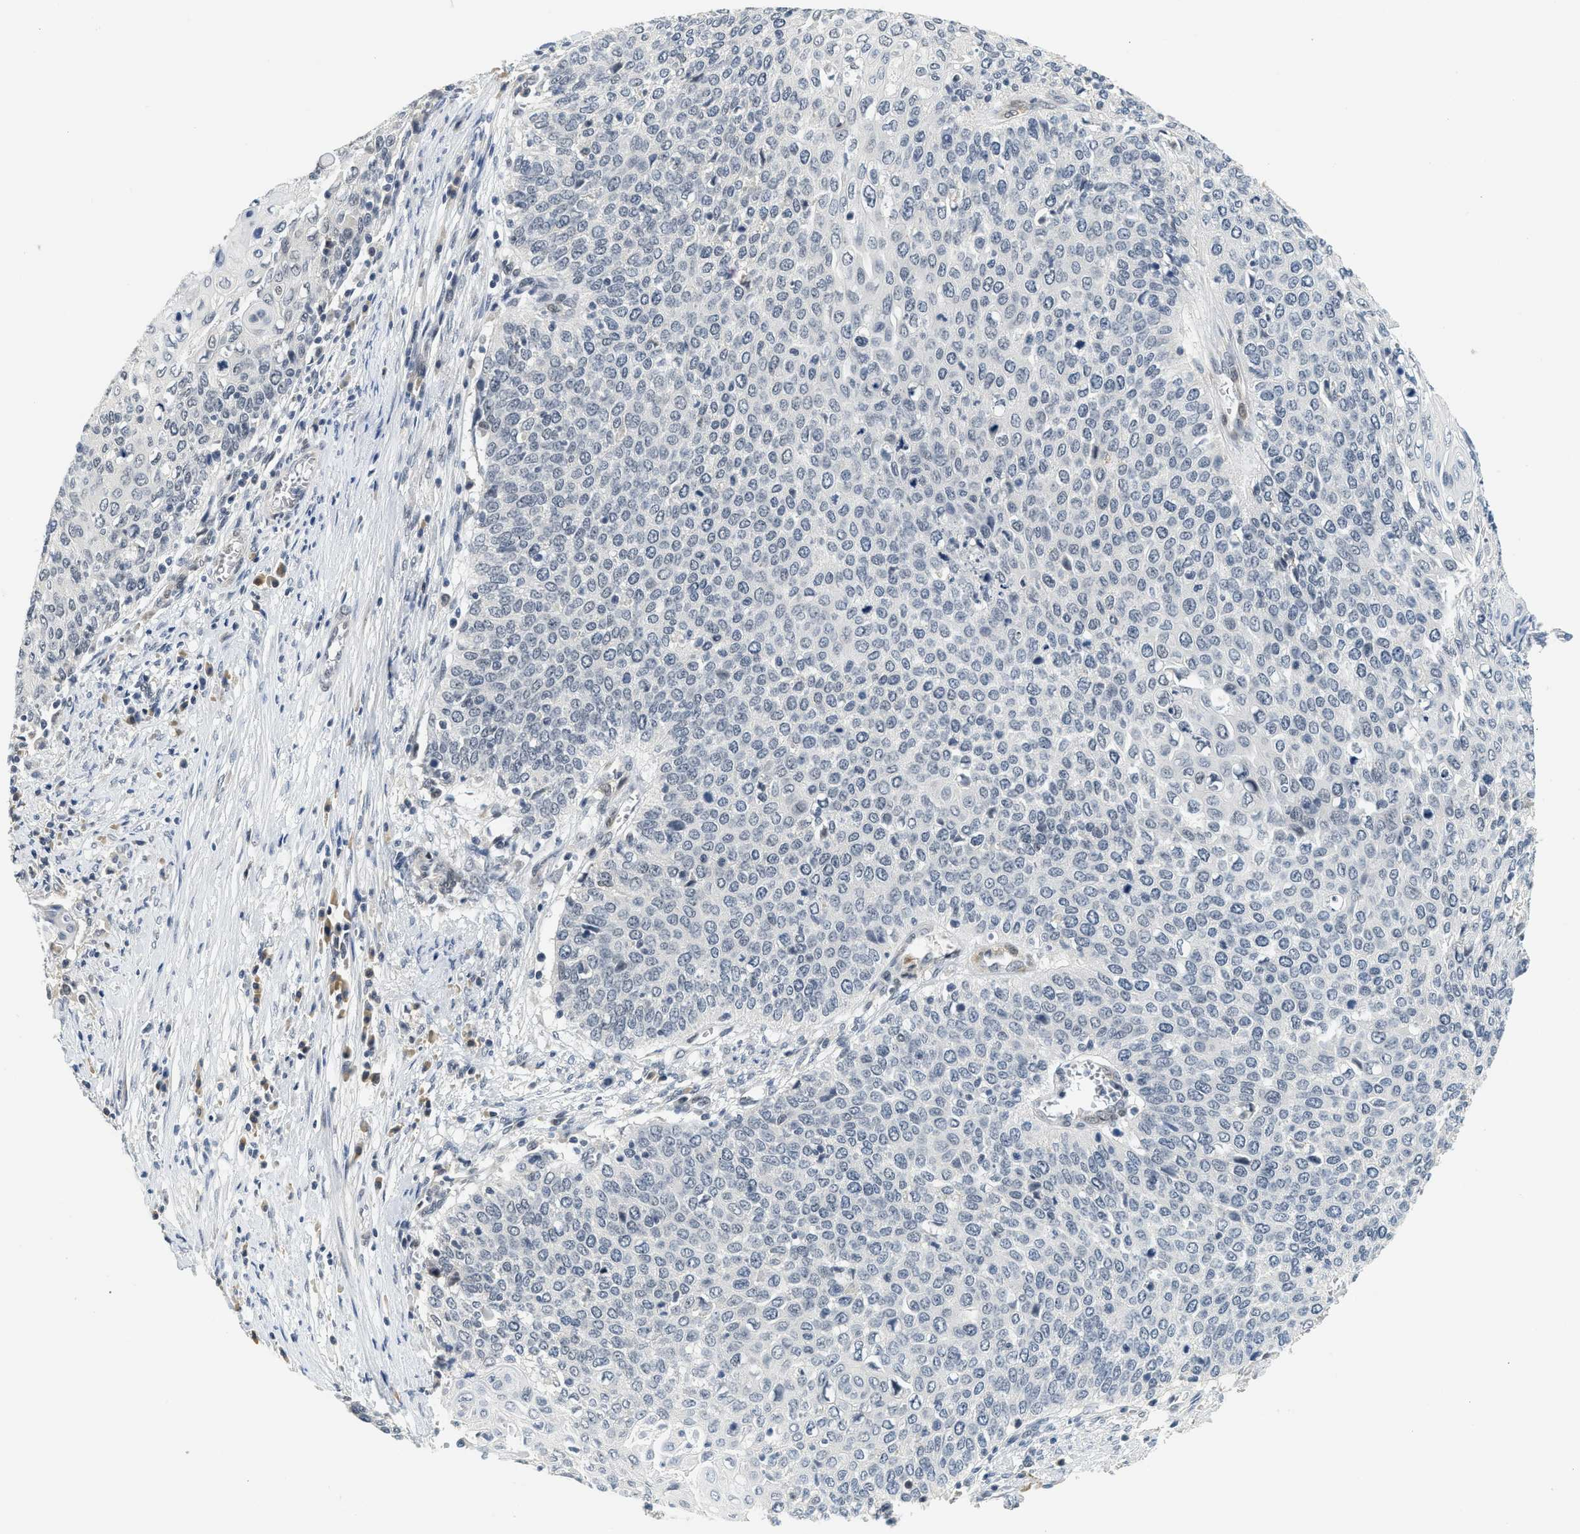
{"staining": {"intensity": "negative", "quantity": "none", "location": "none"}, "tissue": "cervical cancer", "cell_type": "Tumor cells", "image_type": "cancer", "snomed": [{"axis": "morphology", "description": "Squamous cell carcinoma, NOS"}, {"axis": "topography", "description": "Cervix"}], "caption": "This is an IHC micrograph of human squamous cell carcinoma (cervical). There is no staining in tumor cells.", "gene": "MZF1", "patient": {"sex": "female", "age": 39}}